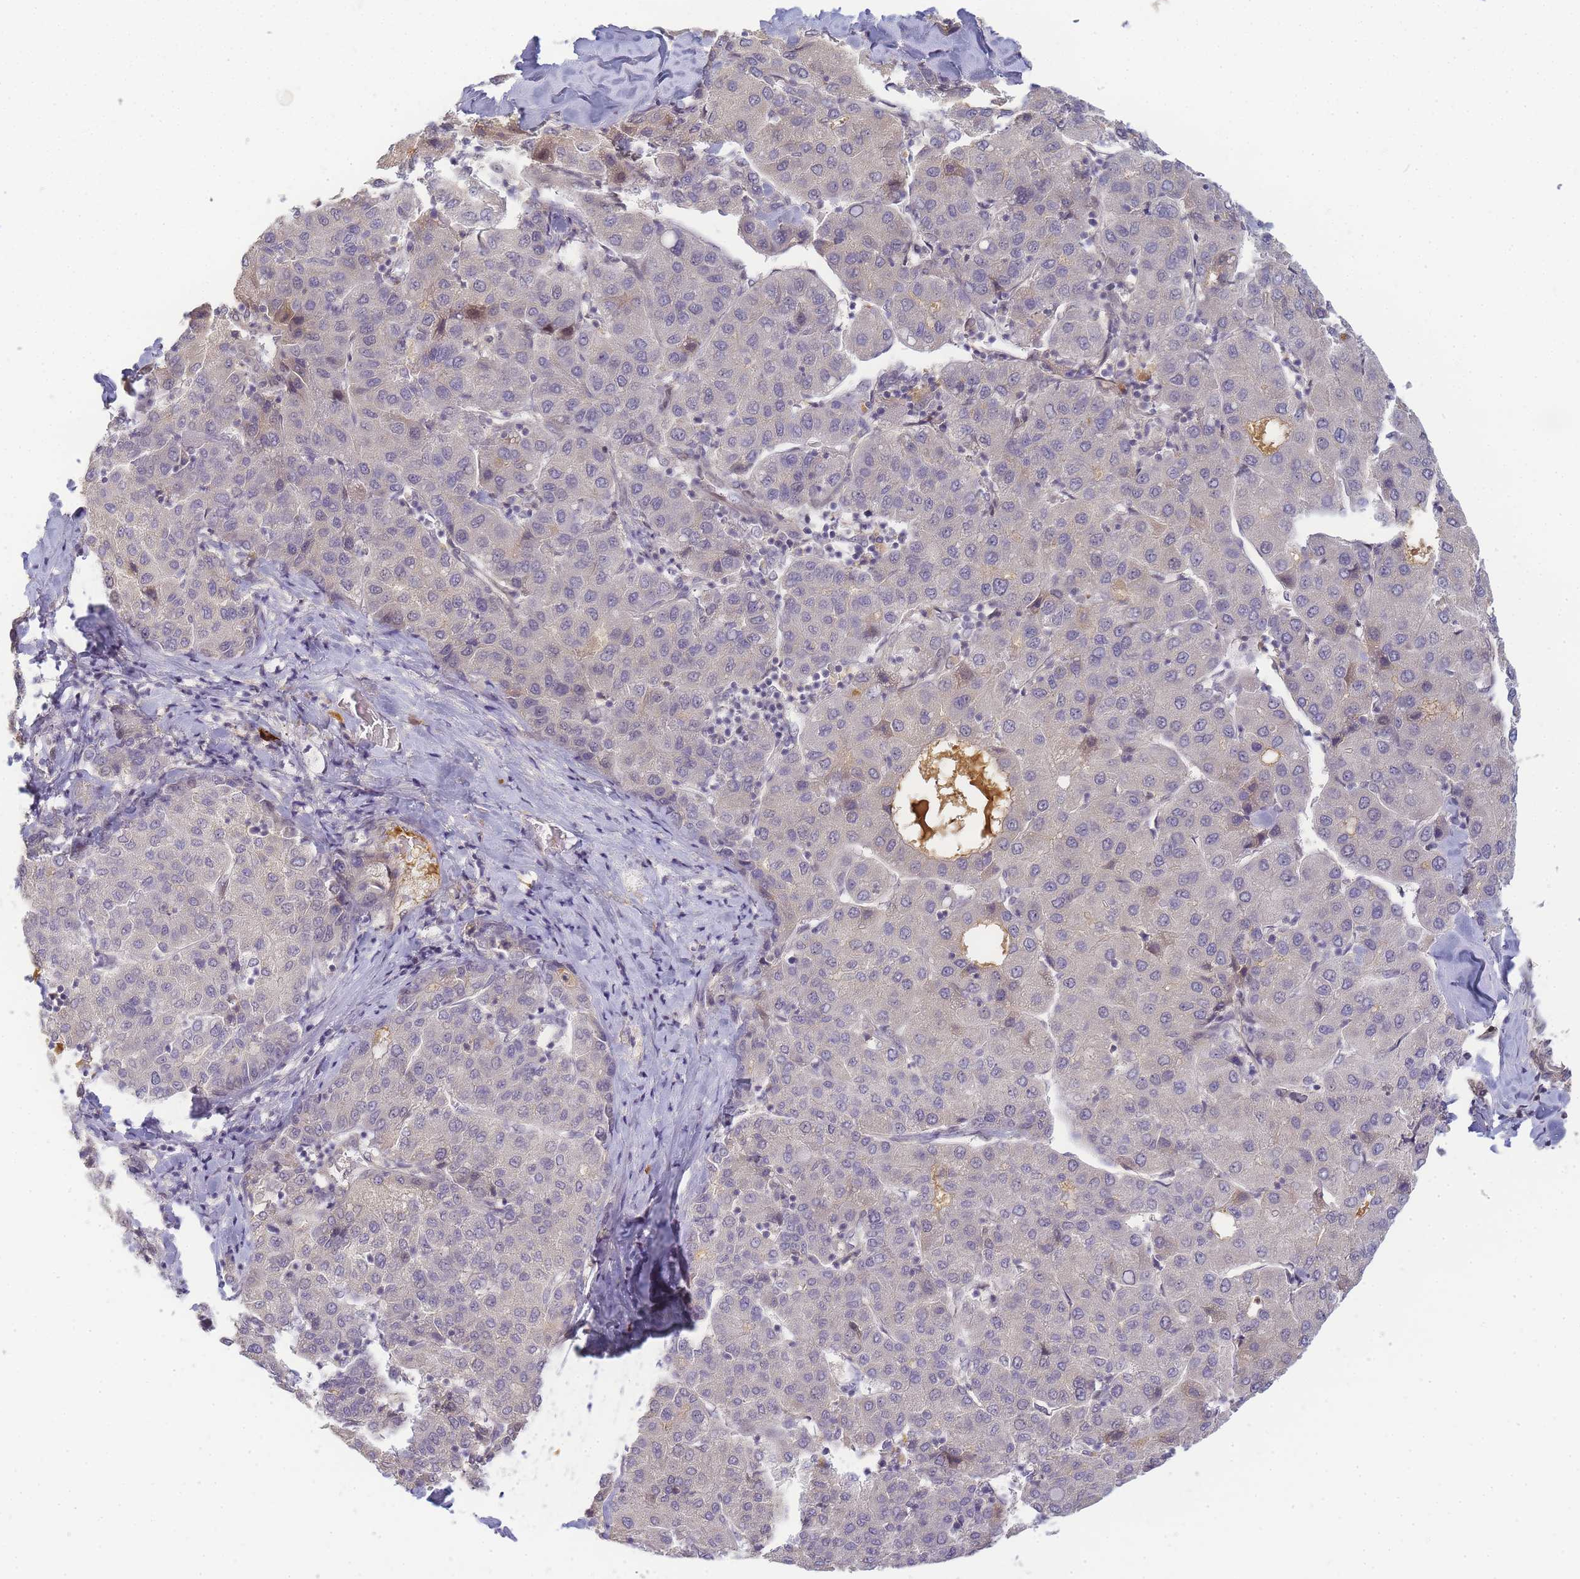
{"staining": {"intensity": "negative", "quantity": "none", "location": "none"}, "tissue": "liver cancer", "cell_type": "Tumor cells", "image_type": "cancer", "snomed": [{"axis": "morphology", "description": "Carcinoma, Hepatocellular, NOS"}, {"axis": "topography", "description": "Liver"}], "caption": "DAB immunohistochemical staining of human hepatocellular carcinoma (liver) reveals no significant positivity in tumor cells.", "gene": "RRAD", "patient": {"sex": "male", "age": 65}}